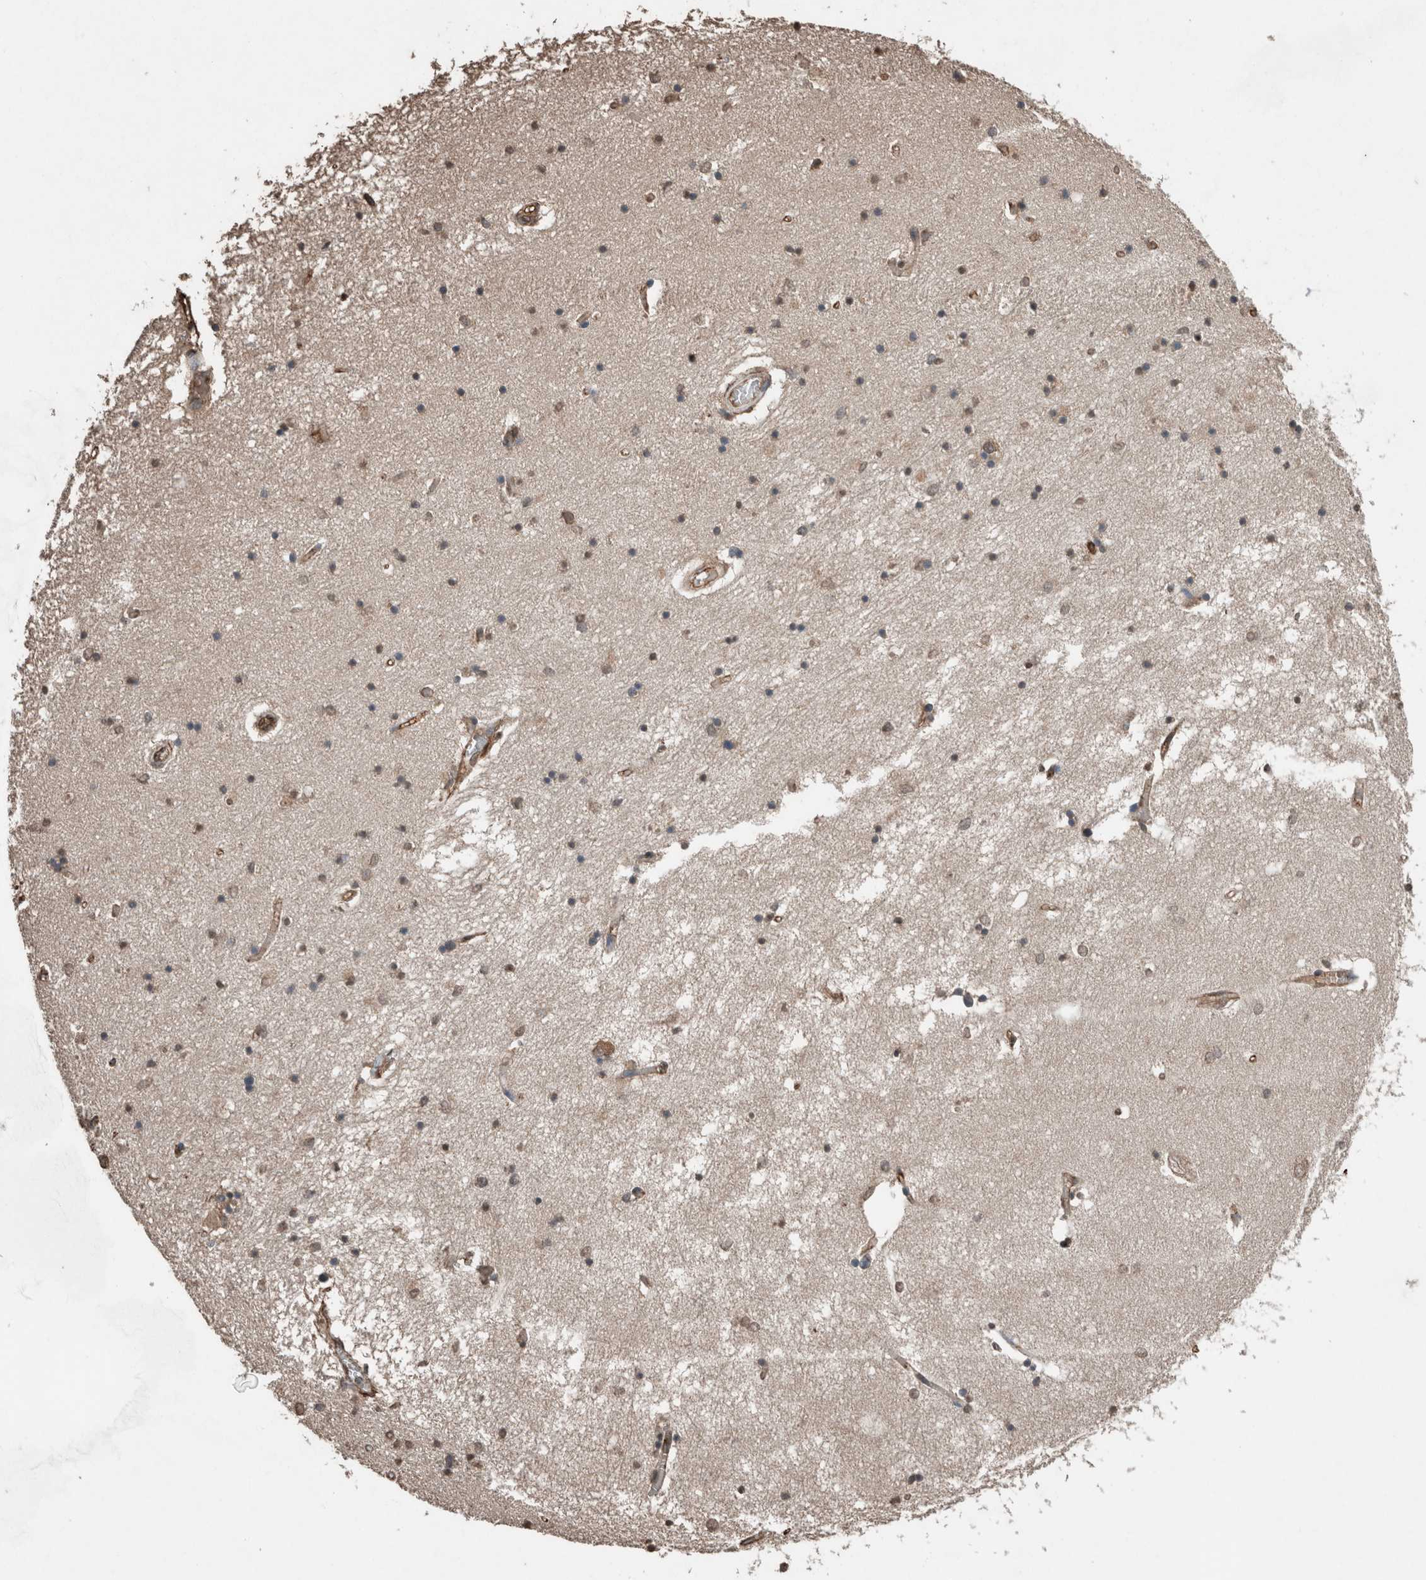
{"staining": {"intensity": "weak", "quantity": "<25%", "location": "nuclear"}, "tissue": "hippocampus", "cell_type": "Glial cells", "image_type": "normal", "snomed": [{"axis": "morphology", "description": "Normal tissue, NOS"}, {"axis": "topography", "description": "Hippocampus"}], "caption": "This is an immunohistochemistry (IHC) histopathology image of normal human hippocampus. There is no positivity in glial cells.", "gene": "S100A10", "patient": {"sex": "male", "age": 70}}